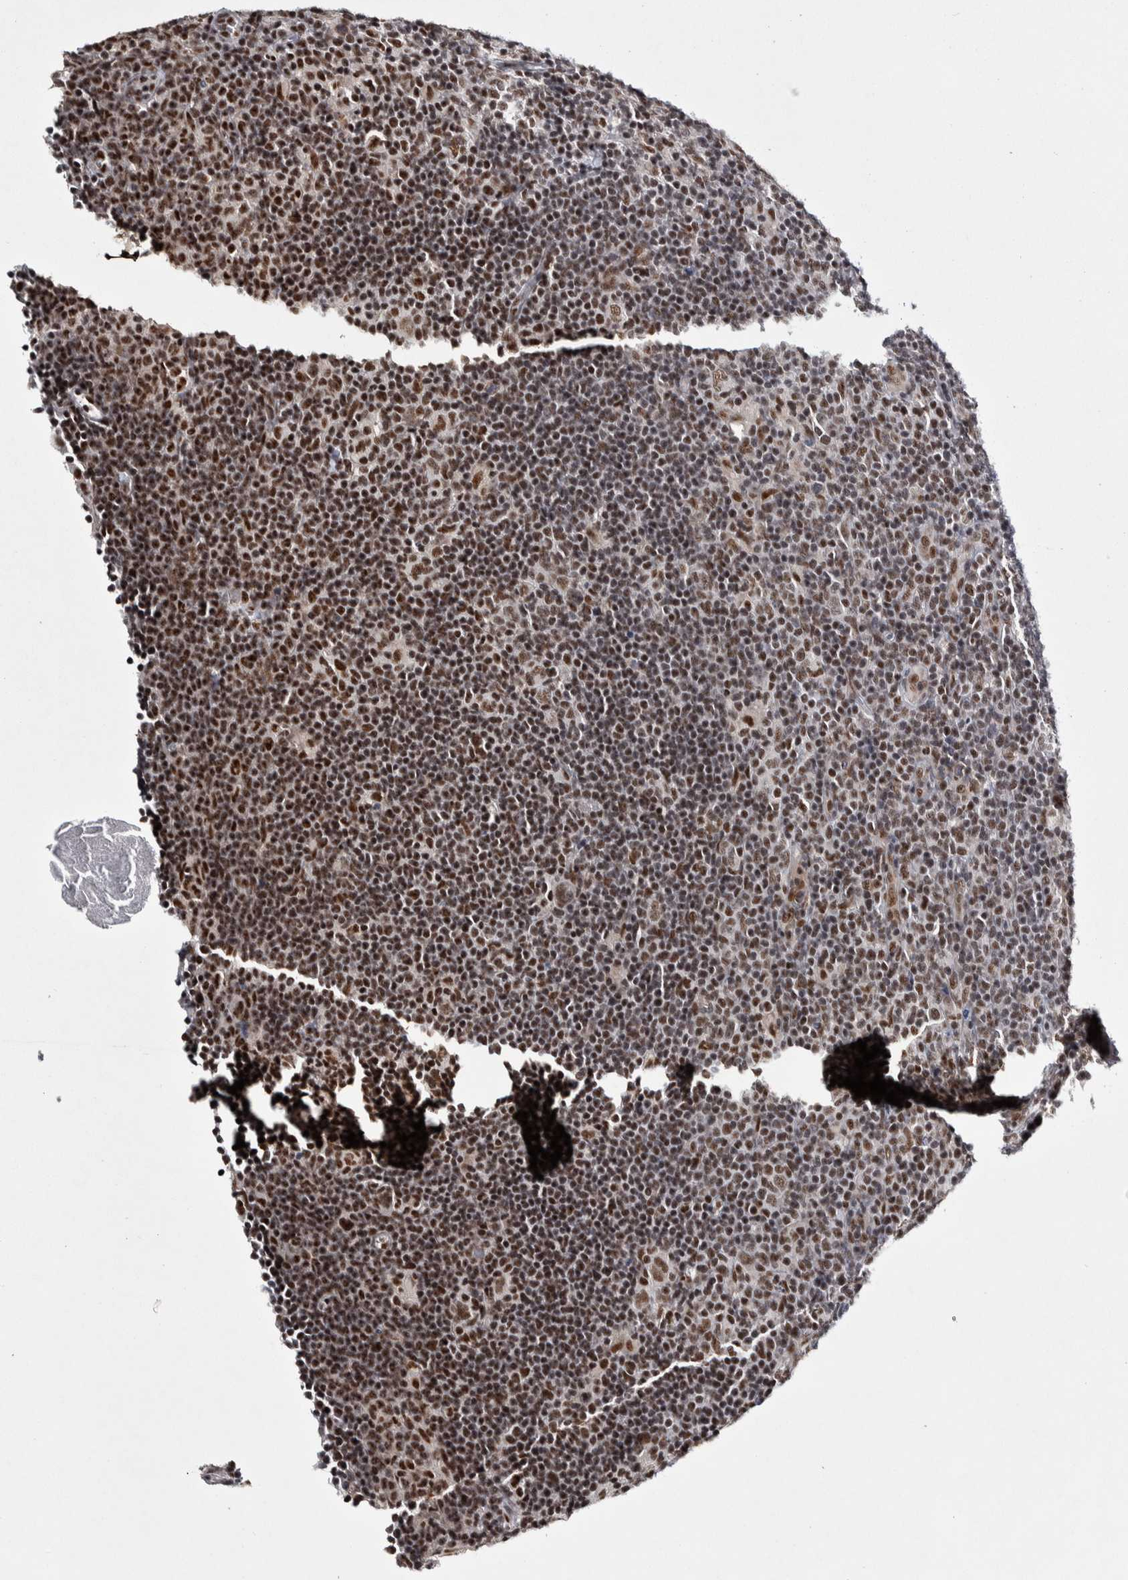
{"staining": {"intensity": "moderate", "quantity": ">75%", "location": "nuclear"}, "tissue": "lymphoma", "cell_type": "Tumor cells", "image_type": "cancer", "snomed": [{"axis": "morphology", "description": "Hodgkin's disease, NOS"}, {"axis": "topography", "description": "Lymph node"}], "caption": "Moderate nuclear staining for a protein is seen in about >75% of tumor cells of Hodgkin's disease using immunohistochemistry (IHC).", "gene": "ASPN", "patient": {"sex": "female", "age": 57}}